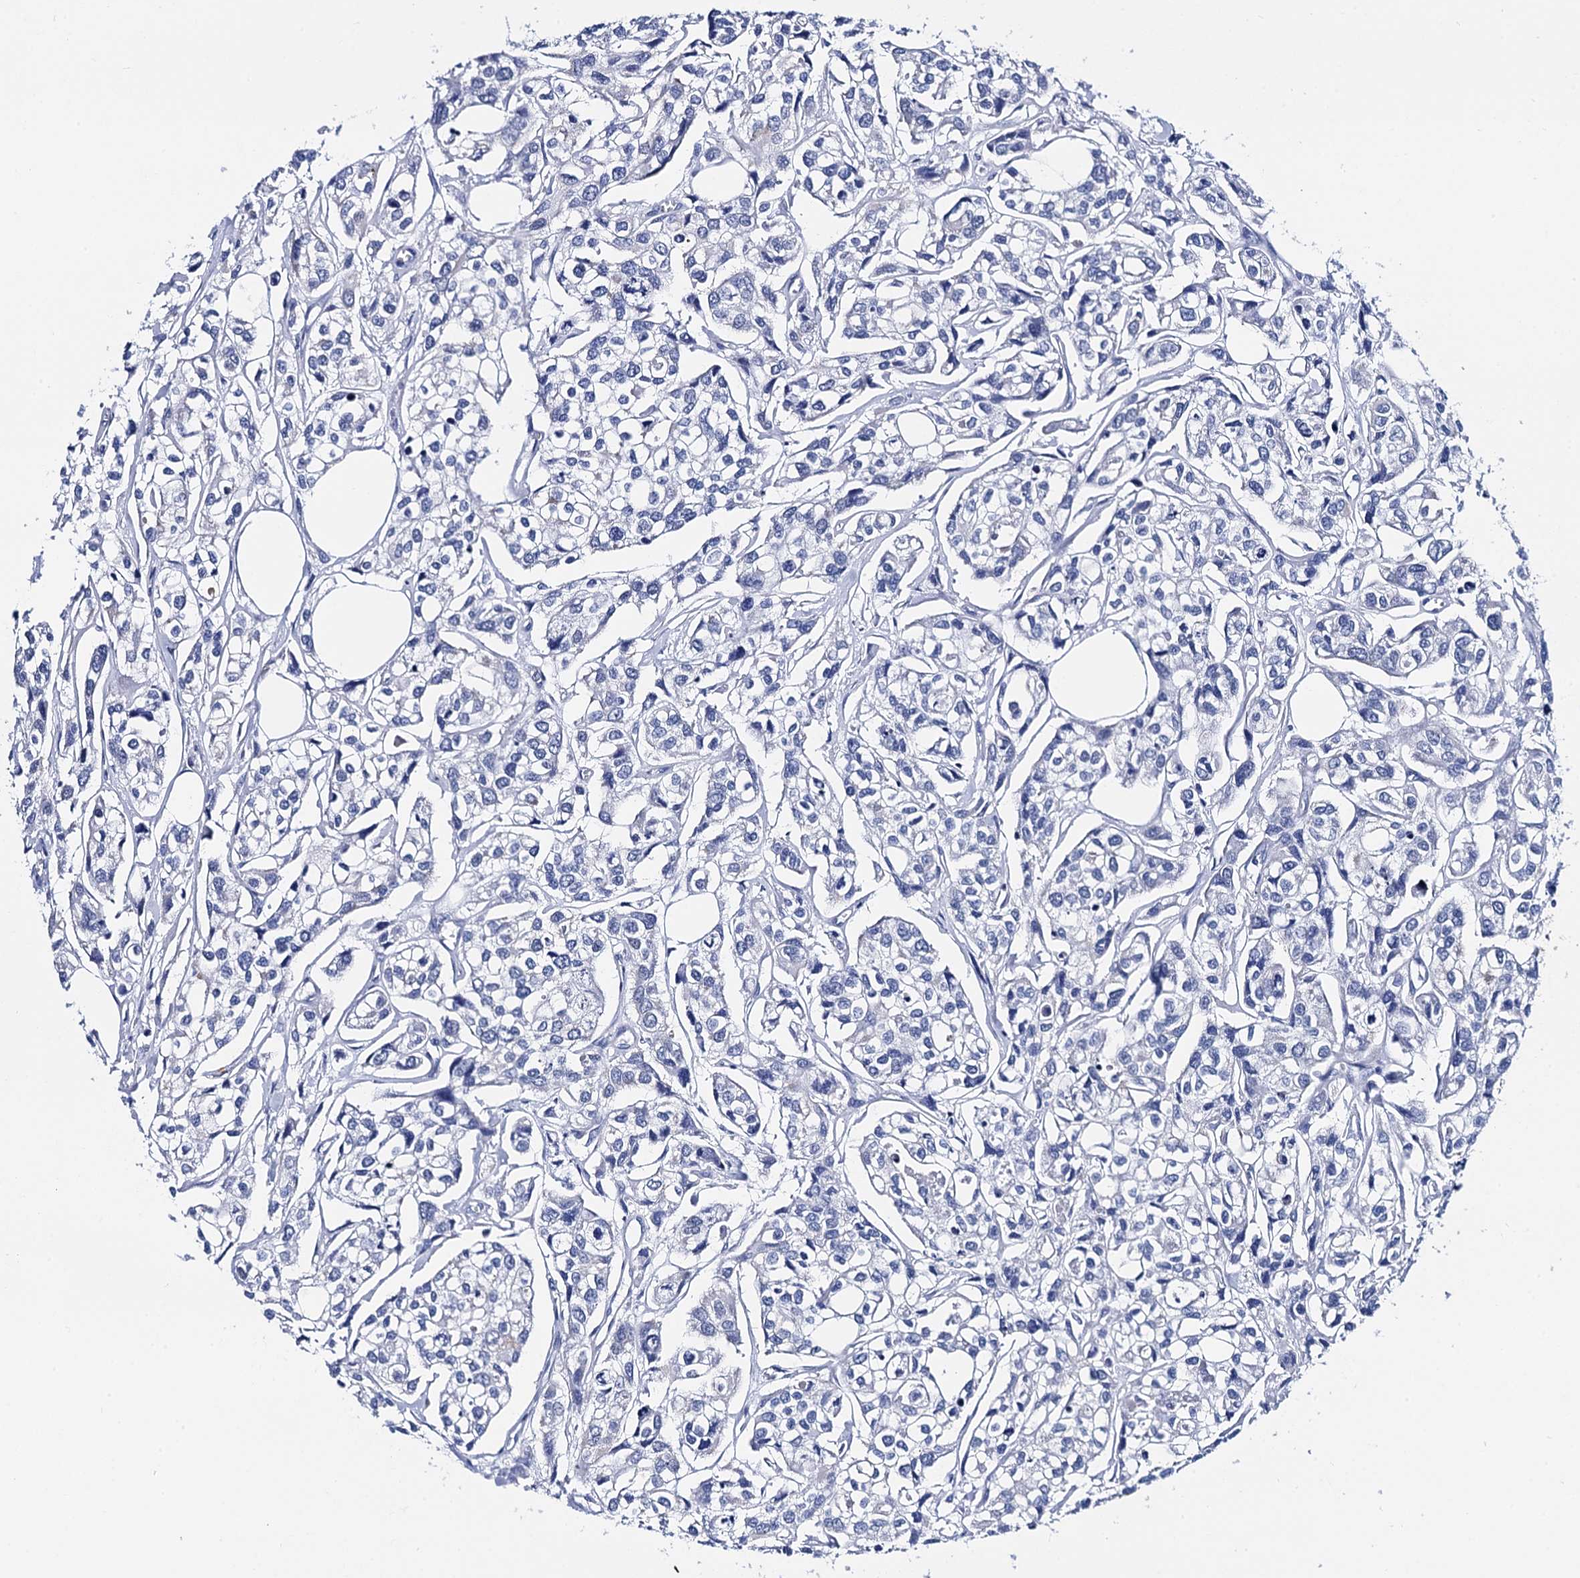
{"staining": {"intensity": "negative", "quantity": "none", "location": "none"}, "tissue": "urothelial cancer", "cell_type": "Tumor cells", "image_type": "cancer", "snomed": [{"axis": "morphology", "description": "Urothelial carcinoma, High grade"}, {"axis": "topography", "description": "Urinary bladder"}], "caption": "The immunohistochemistry photomicrograph has no significant positivity in tumor cells of high-grade urothelial carcinoma tissue. The staining is performed using DAB brown chromogen with nuclei counter-stained in using hematoxylin.", "gene": "ACADSB", "patient": {"sex": "male", "age": 67}}